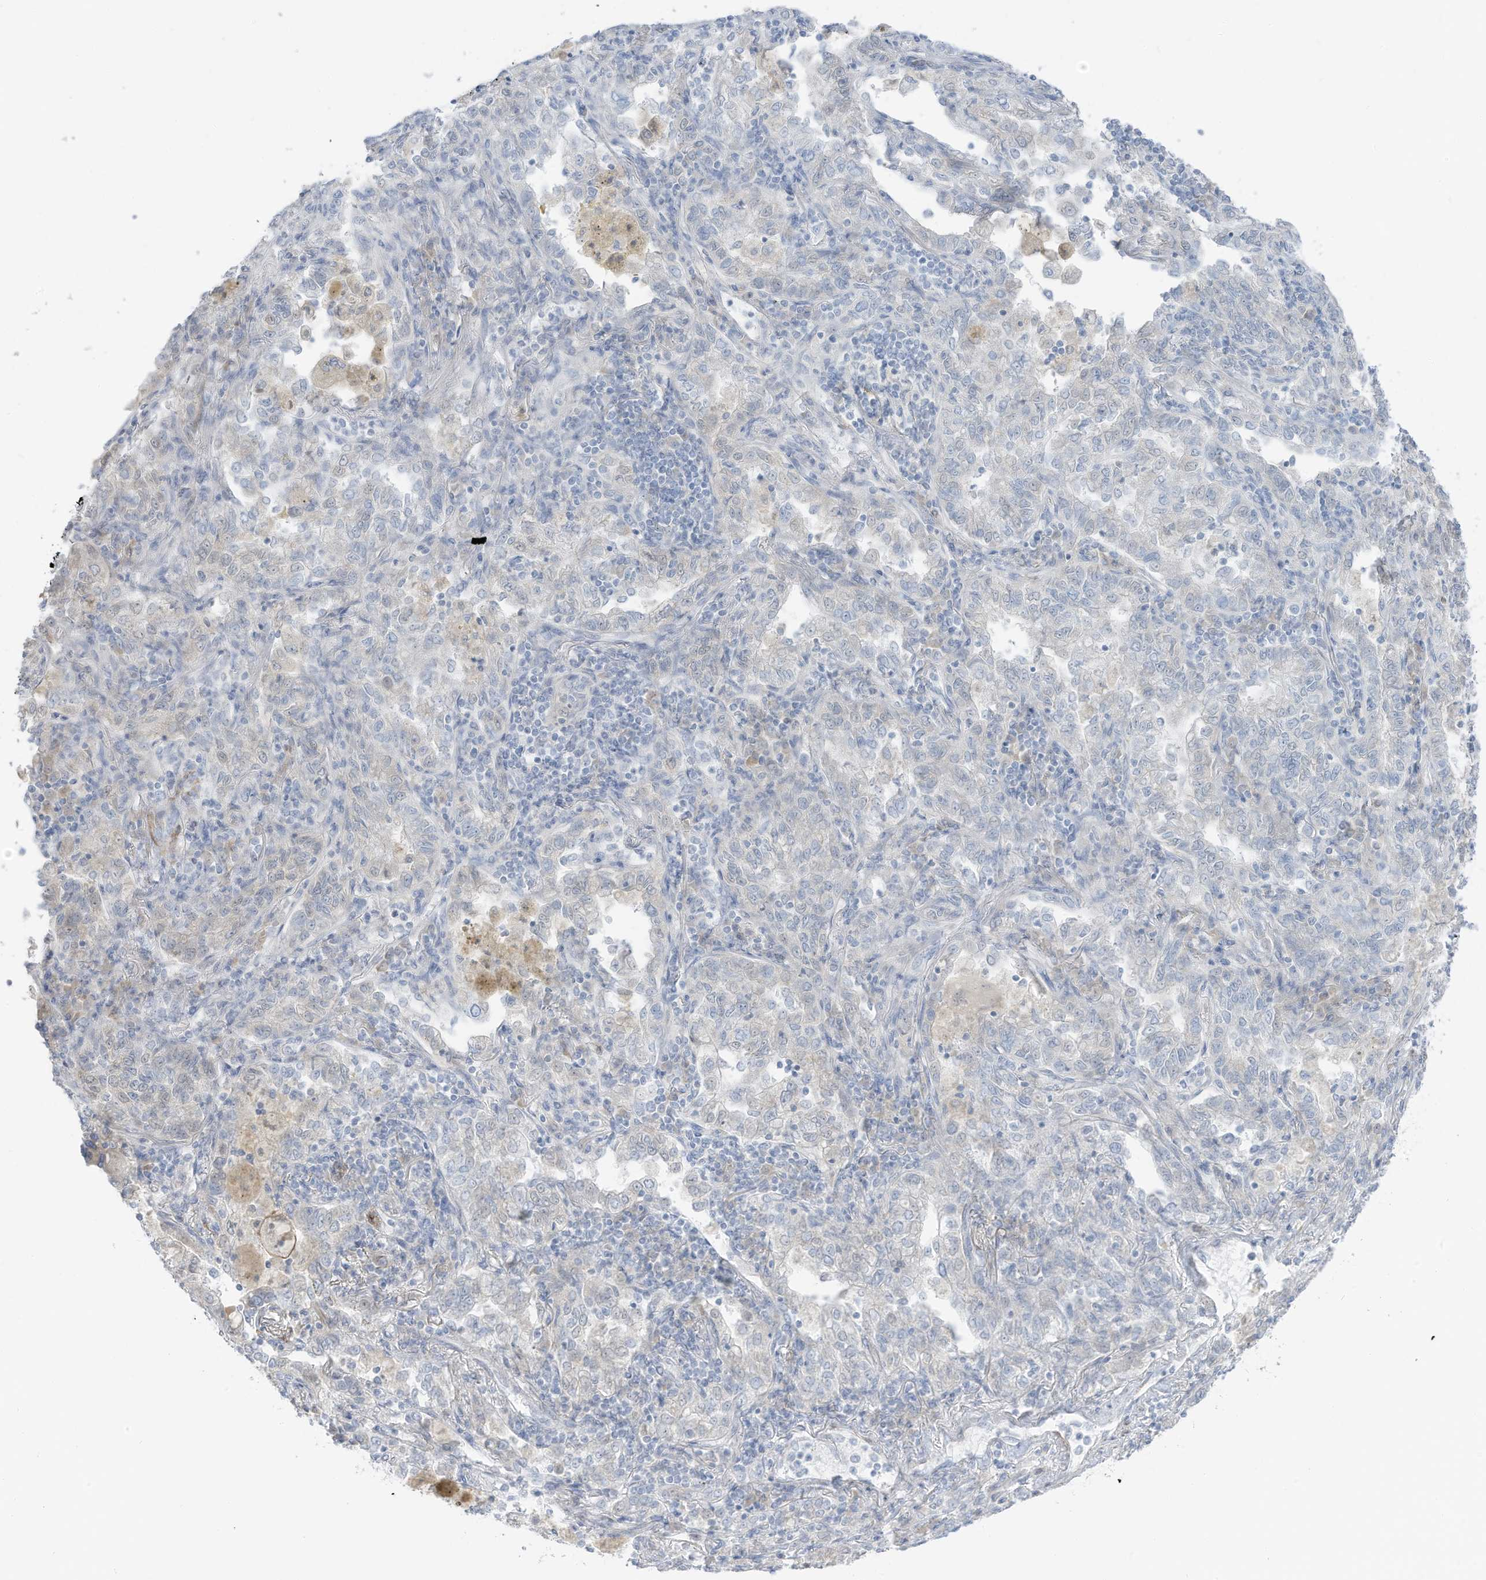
{"staining": {"intensity": "negative", "quantity": "none", "location": "none"}, "tissue": "lung cancer", "cell_type": "Tumor cells", "image_type": "cancer", "snomed": [{"axis": "morphology", "description": "Adenocarcinoma, NOS"}, {"axis": "topography", "description": "Lung"}], "caption": "This is an IHC micrograph of lung cancer (adenocarcinoma). There is no expression in tumor cells.", "gene": "C11orf87", "patient": {"sex": "male", "age": 49}}